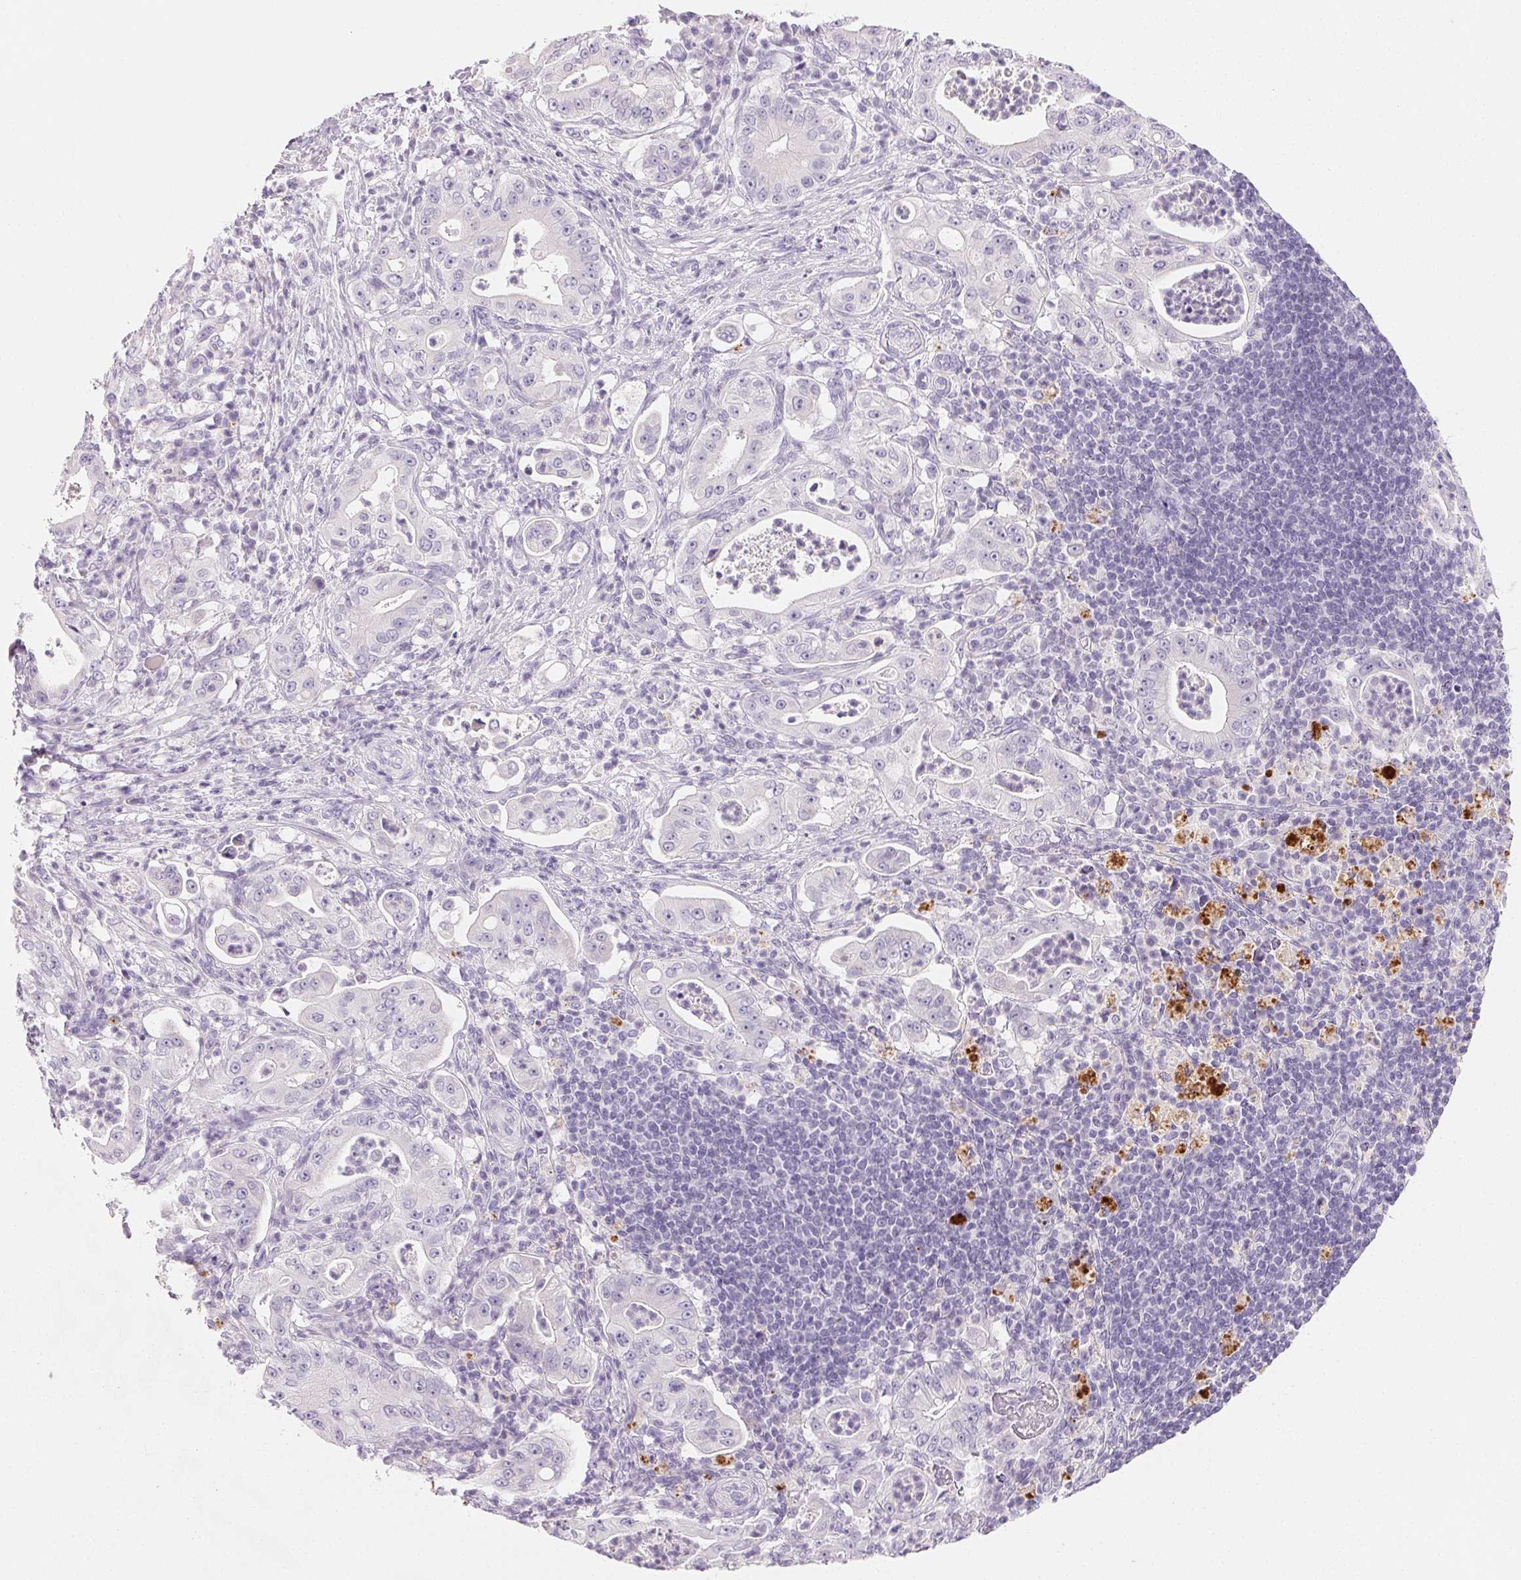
{"staining": {"intensity": "negative", "quantity": "none", "location": "none"}, "tissue": "pancreatic cancer", "cell_type": "Tumor cells", "image_type": "cancer", "snomed": [{"axis": "morphology", "description": "Adenocarcinoma, NOS"}, {"axis": "topography", "description": "Pancreas"}], "caption": "High magnification brightfield microscopy of pancreatic cancer stained with DAB (3,3'-diaminobenzidine) (brown) and counterstained with hematoxylin (blue): tumor cells show no significant staining.", "gene": "SPACA5B", "patient": {"sex": "male", "age": 71}}